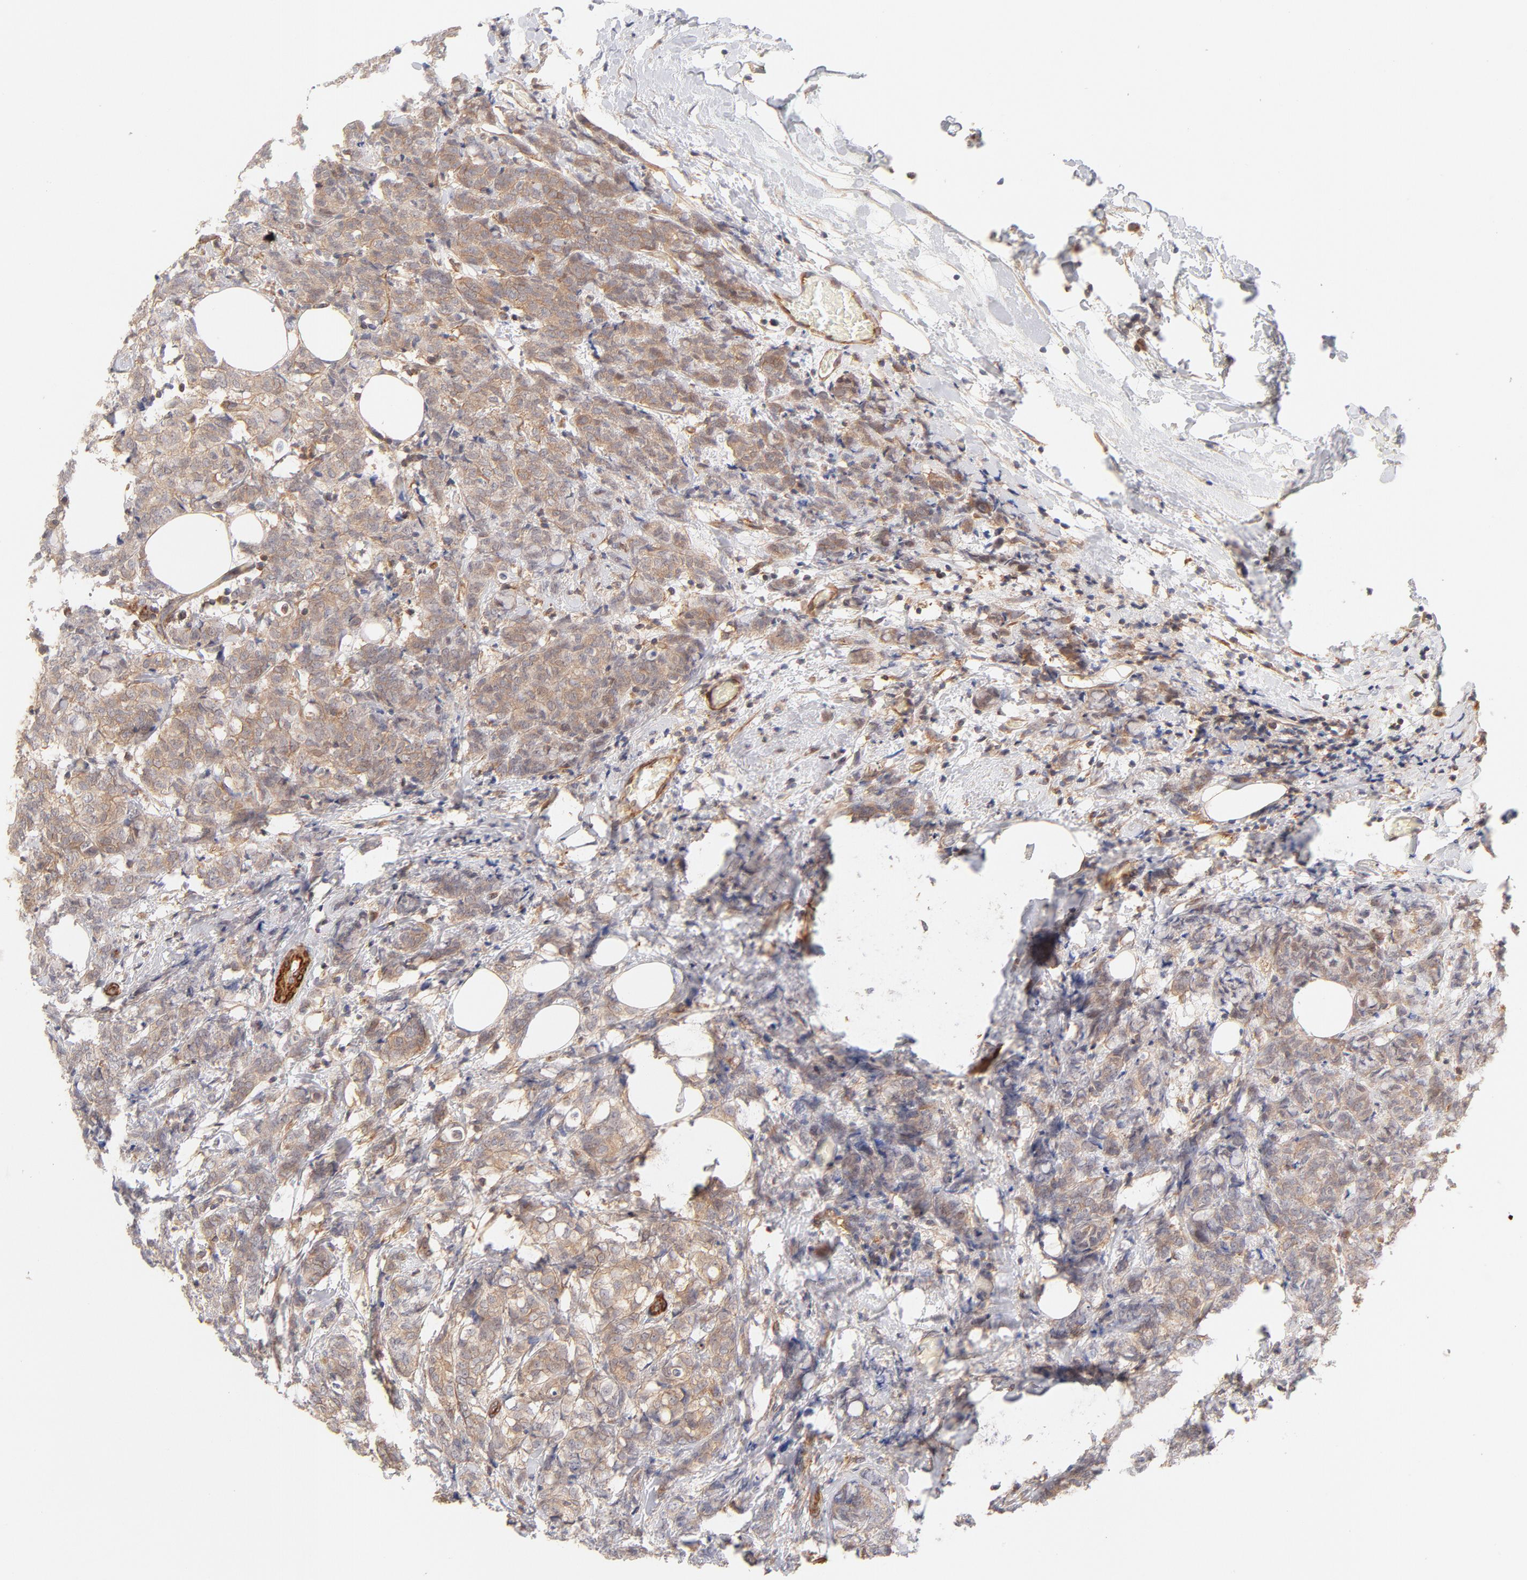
{"staining": {"intensity": "weak", "quantity": ">75%", "location": "cytoplasmic/membranous"}, "tissue": "breast cancer", "cell_type": "Tumor cells", "image_type": "cancer", "snomed": [{"axis": "morphology", "description": "Lobular carcinoma"}, {"axis": "topography", "description": "Breast"}], "caption": "A micrograph of breast cancer (lobular carcinoma) stained for a protein demonstrates weak cytoplasmic/membranous brown staining in tumor cells.", "gene": "LDLRAP1", "patient": {"sex": "female", "age": 60}}